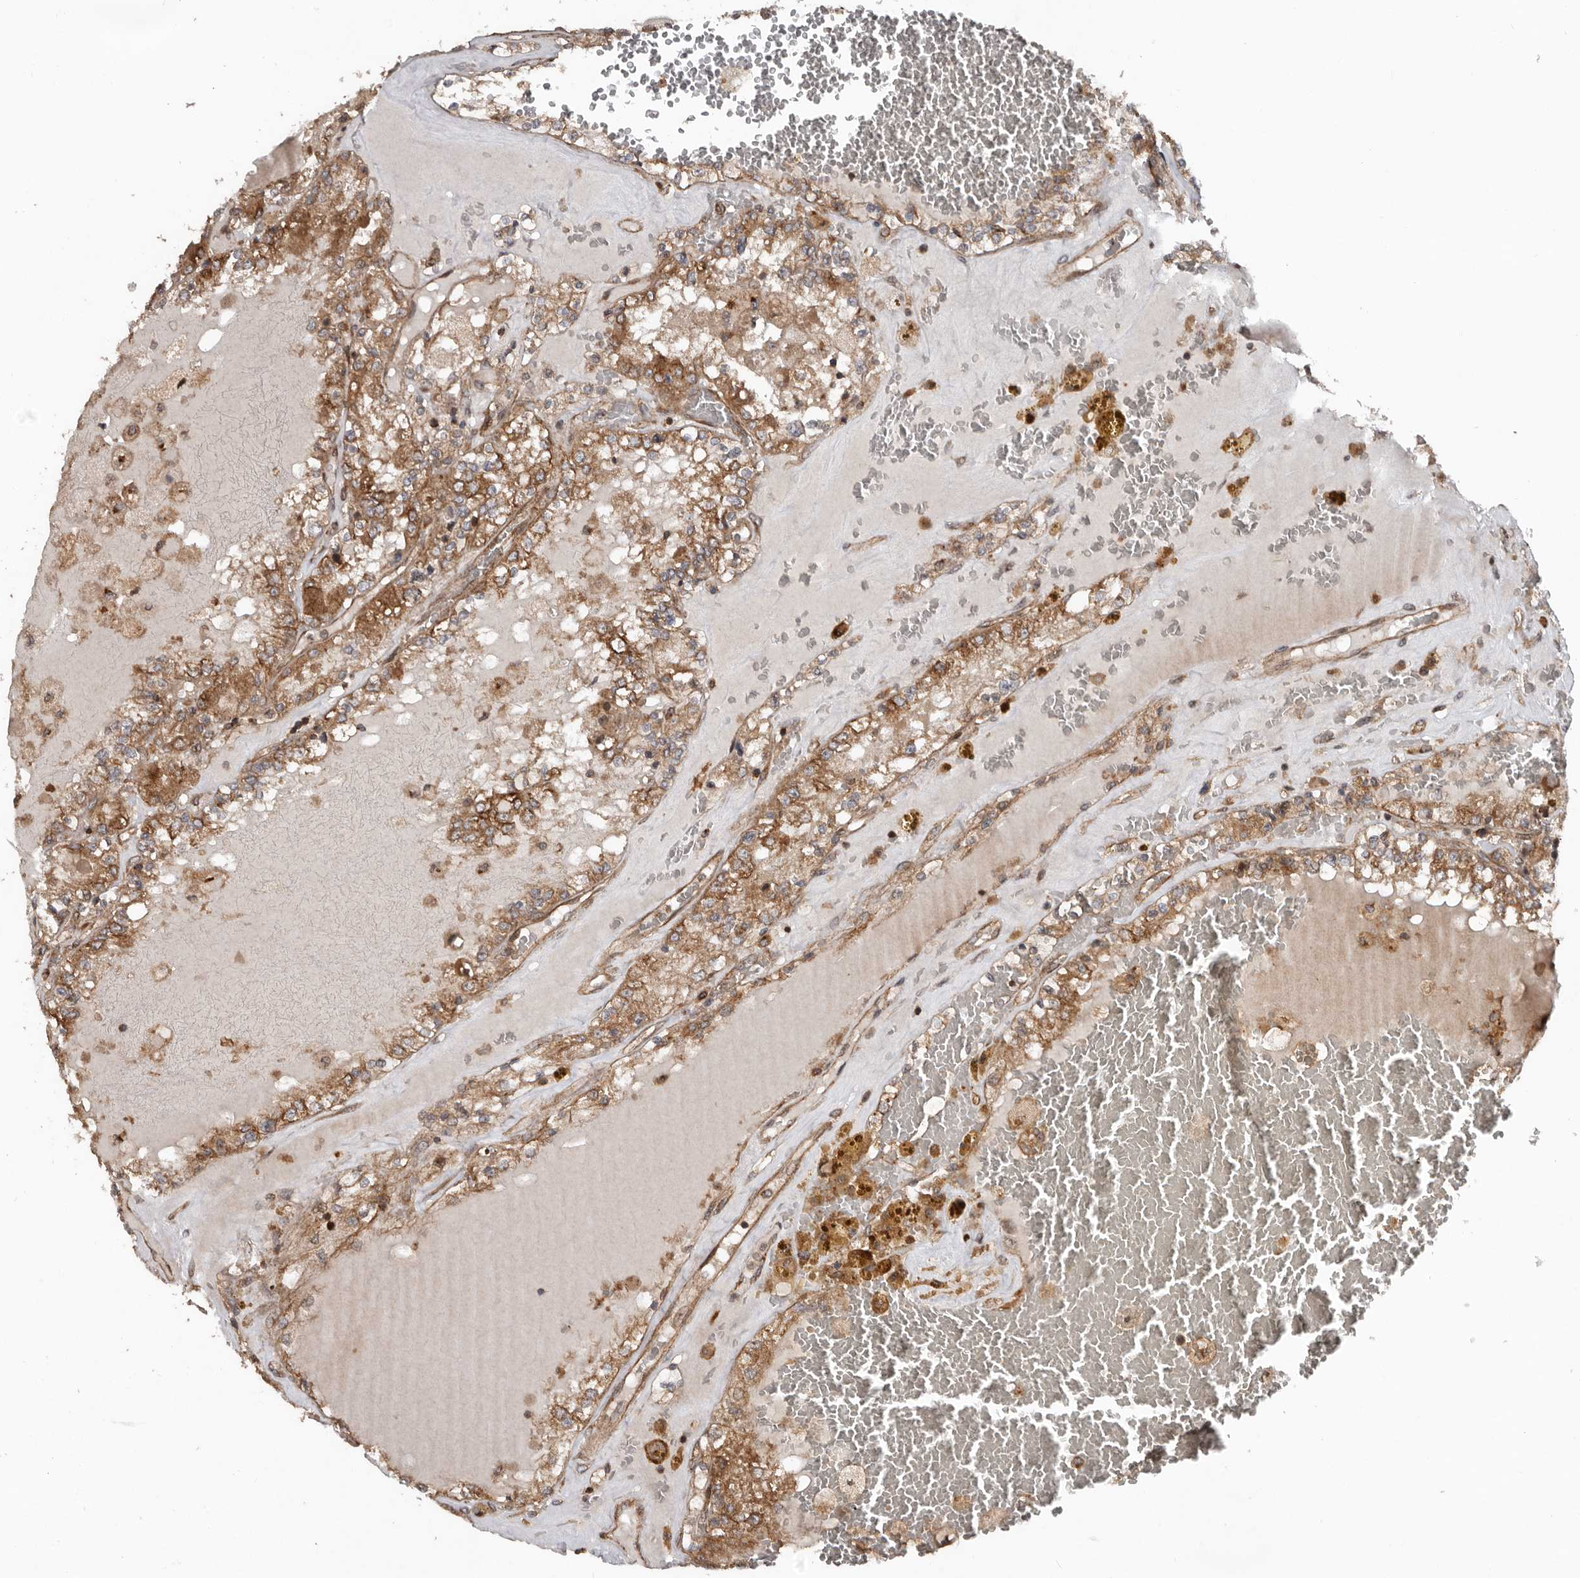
{"staining": {"intensity": "moderate", "quantity": ">75%", "location": "cytoplasmic/membranous"}, "tissue": "renal cancer", "cell_type": "Tumor cells", "image_type": "cancer", "snomed": [{"axis": "morphology", "description": "Adenocarcinoma, NOS"}, {"axis": "topography", "description": "Kidney"}], "caption": "Immunohistochemistry micrograph of renal adenocarcinoma stained for a protein (brown), which exhibits medium levels of moderate cytoplasmic/membranous positivity in approximately >75% of tumor cells.", "gene": "CCDC190", "patient": {"sex": "female", "age": 56}}